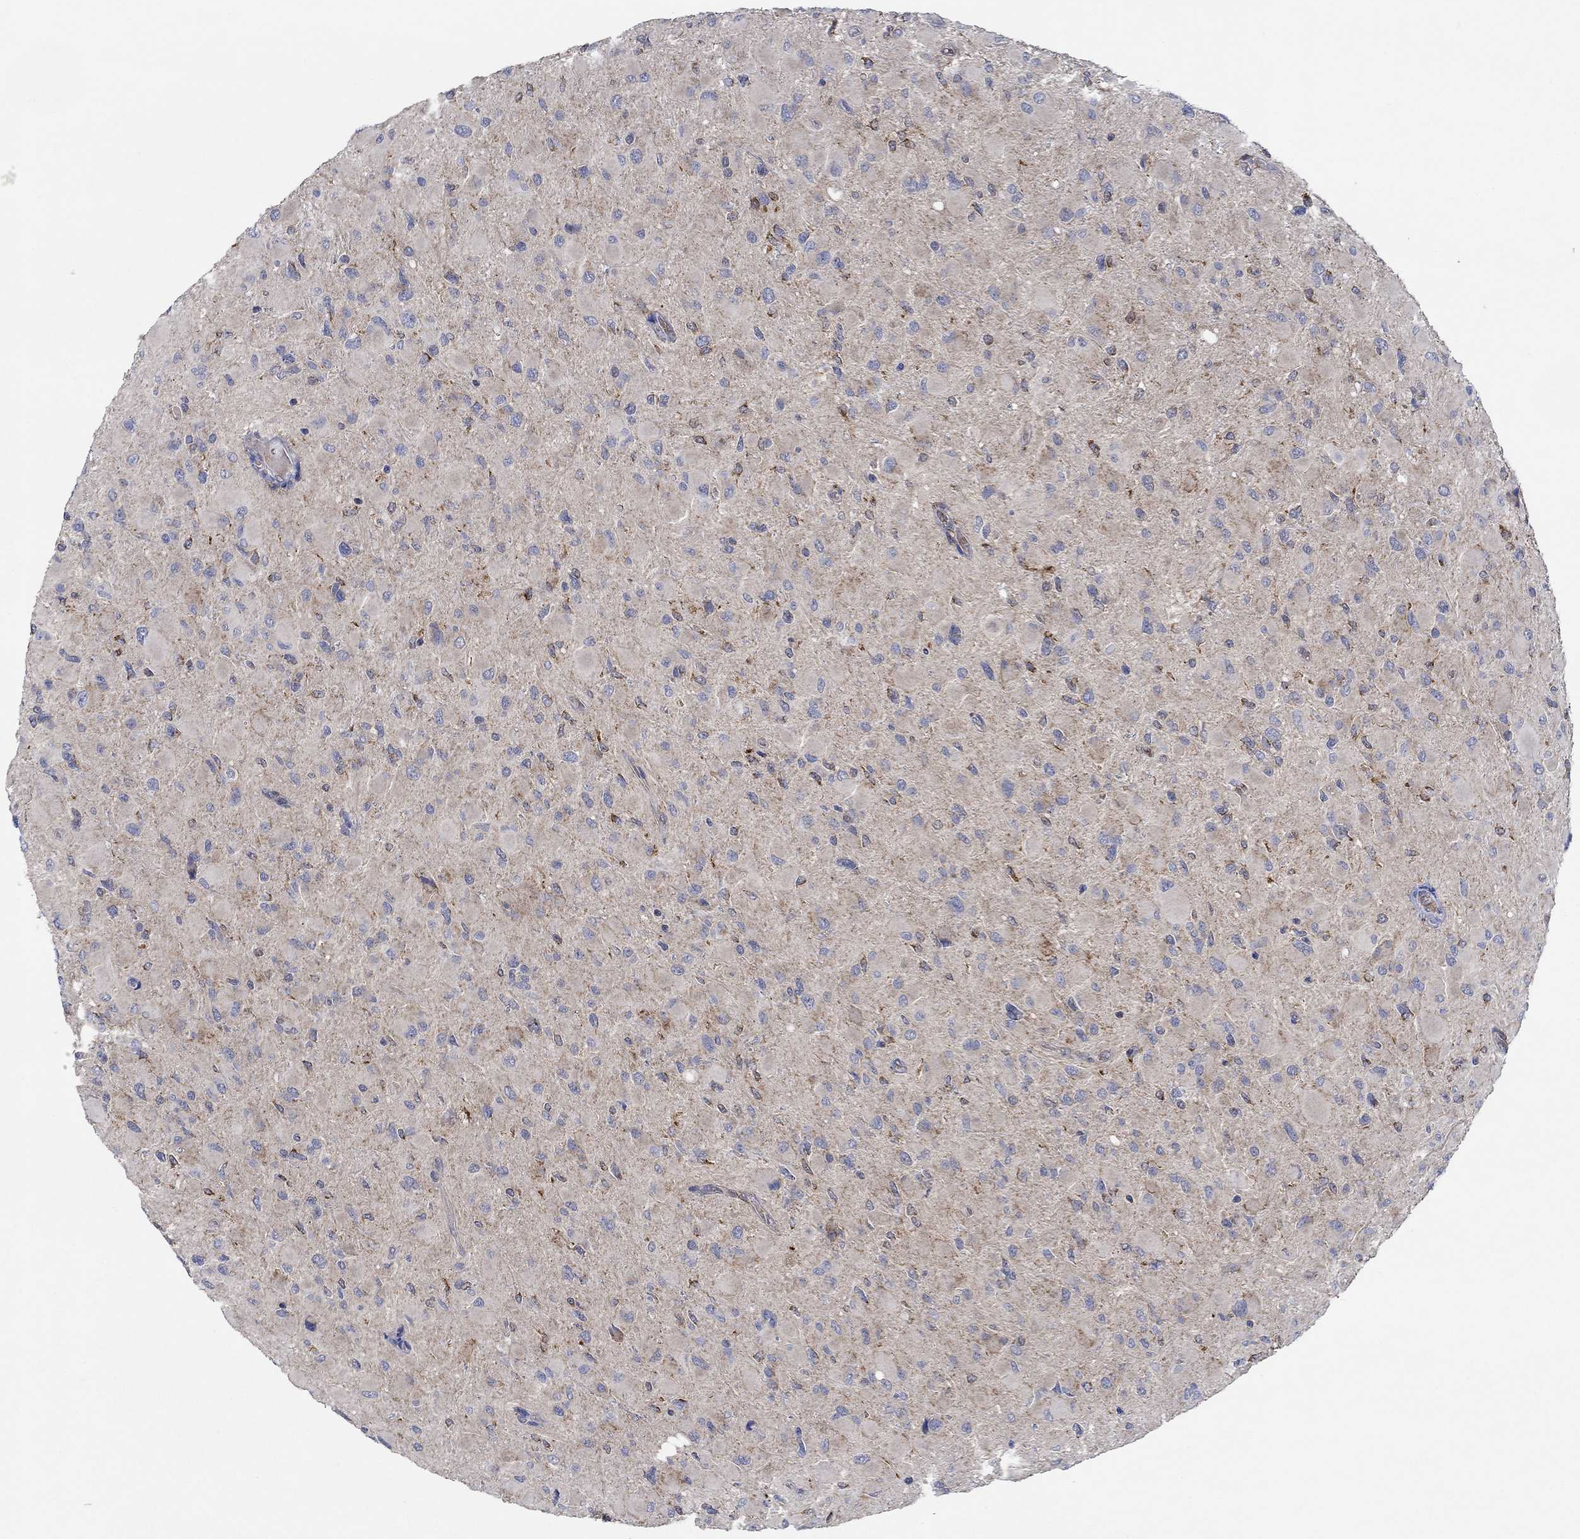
{"staining": {"intensity": "negative", "quantity": "none", "location": "none"}, "tissue": "glioma", "cell_type": "Tumor cells", "image_type": "cancer", "snomed": [{"axis": "morphology", "description": "Glioma, malignant, High grade"}, {"axis": "topography", "description": "Cerebral cortex"}], "caption": "Immunohistochemistry histopathology image of glioma stained for a protein (brown), which exhibits no staining in tumor cells. (DAB (3,3'-diaminobenzidine) IHC with hematoxylin counter stain).", "gene": "MPP1", "patient": {"sex": "female", "age": 36}}